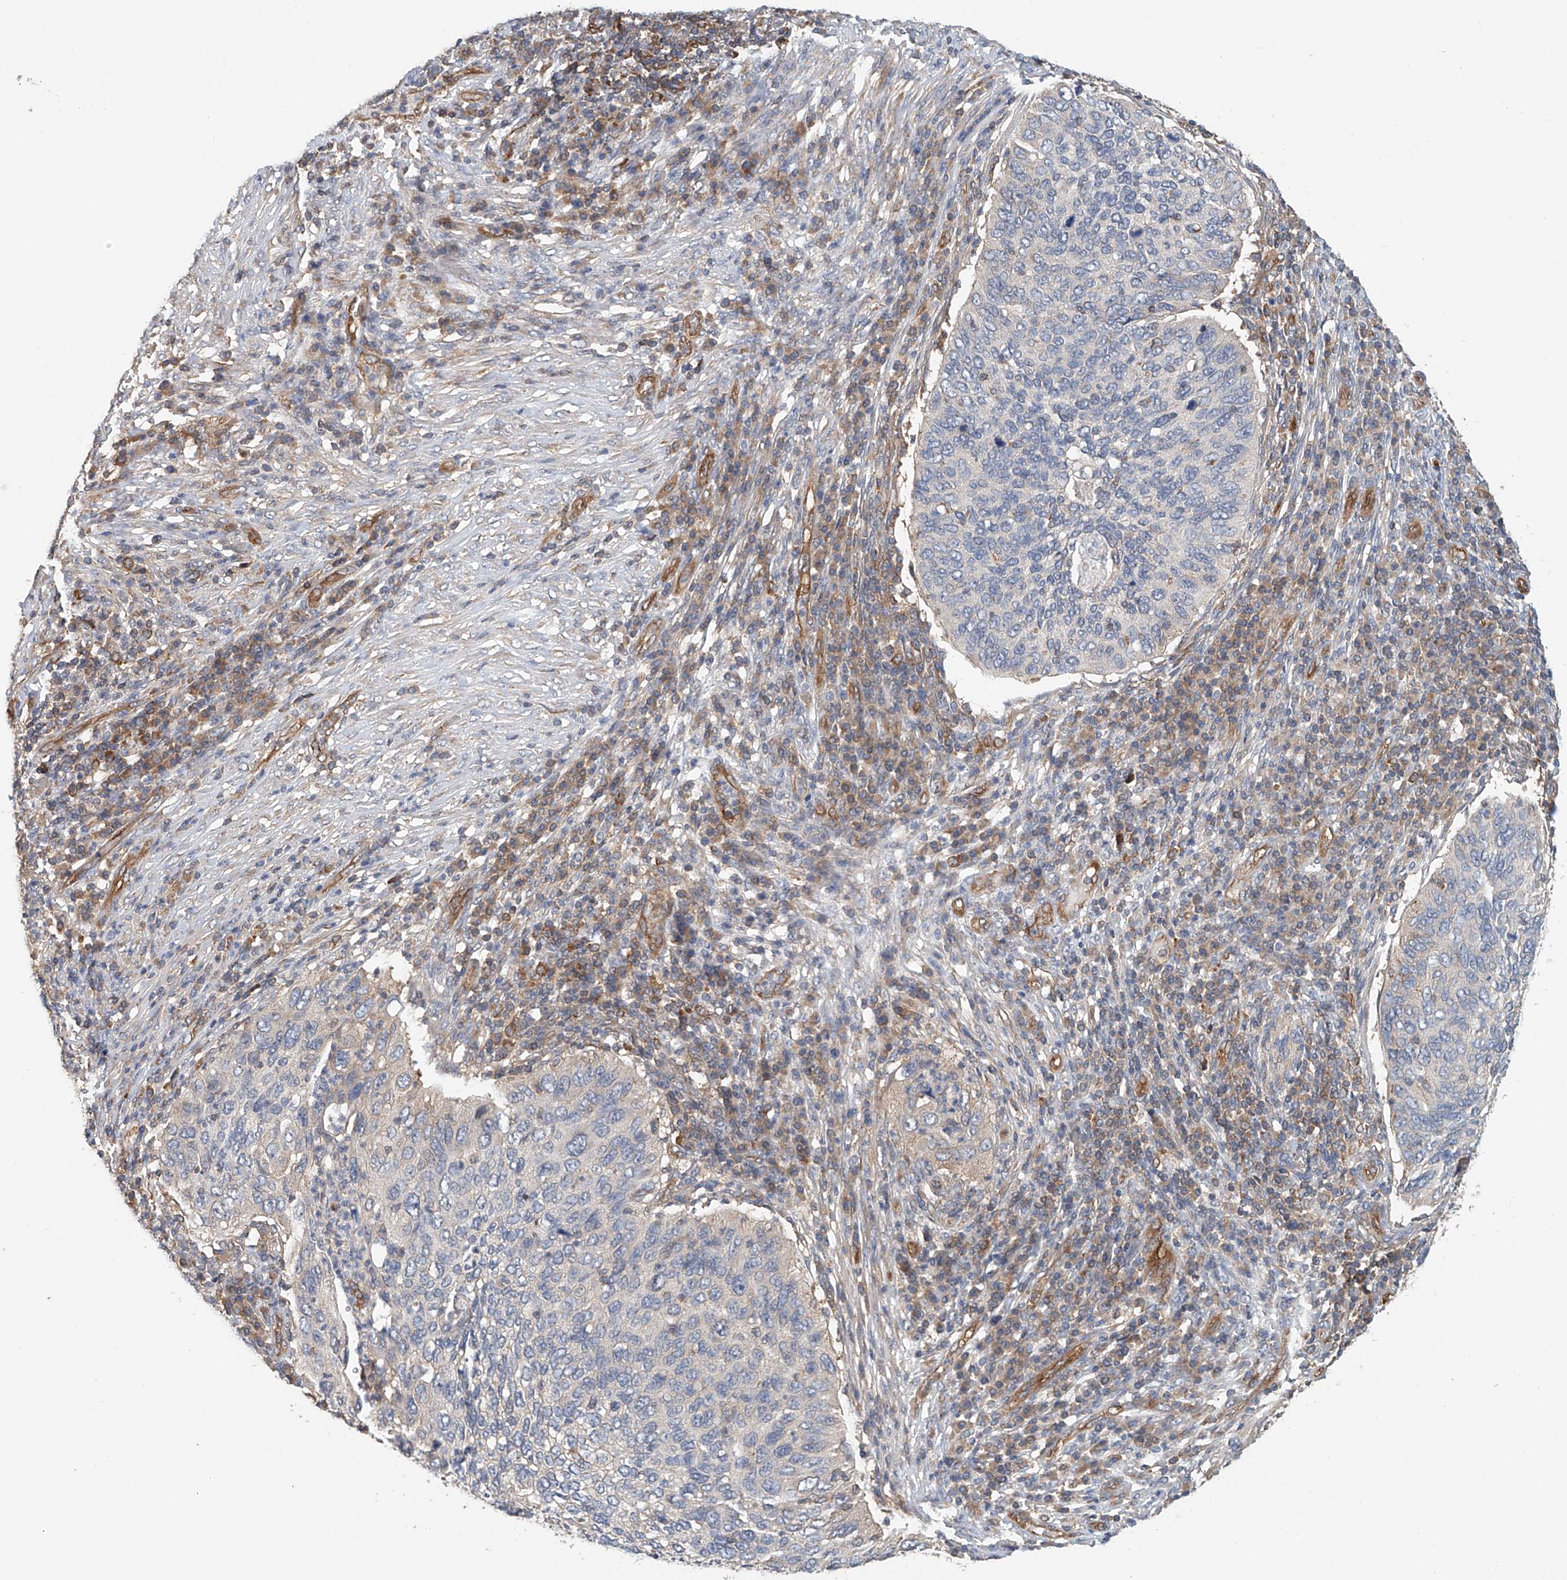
{"staining": {"intensity": "negative", "quantity": "none", "location": "none"}, "tissue": "cervical cancer", "cell_type": "Tumor cells", "image_type": "cancer", "snomed": [{"axis": "morphology", "description": "Squamous cell carcinoma, NOS"}, {"axis": "topography", "description": "Cervix"}], "caption": "An IHC photomicrograph of cervical cancer is shown. There is no staining in tumor cells of cervical cancer. (Stains: DAB immunohistochemistry with hematoxylin counter stain, Microscopy: brightfield microscopy at high magnification).", "gene": "FRYL", "patient": {"sex": "female", "age": 38}}